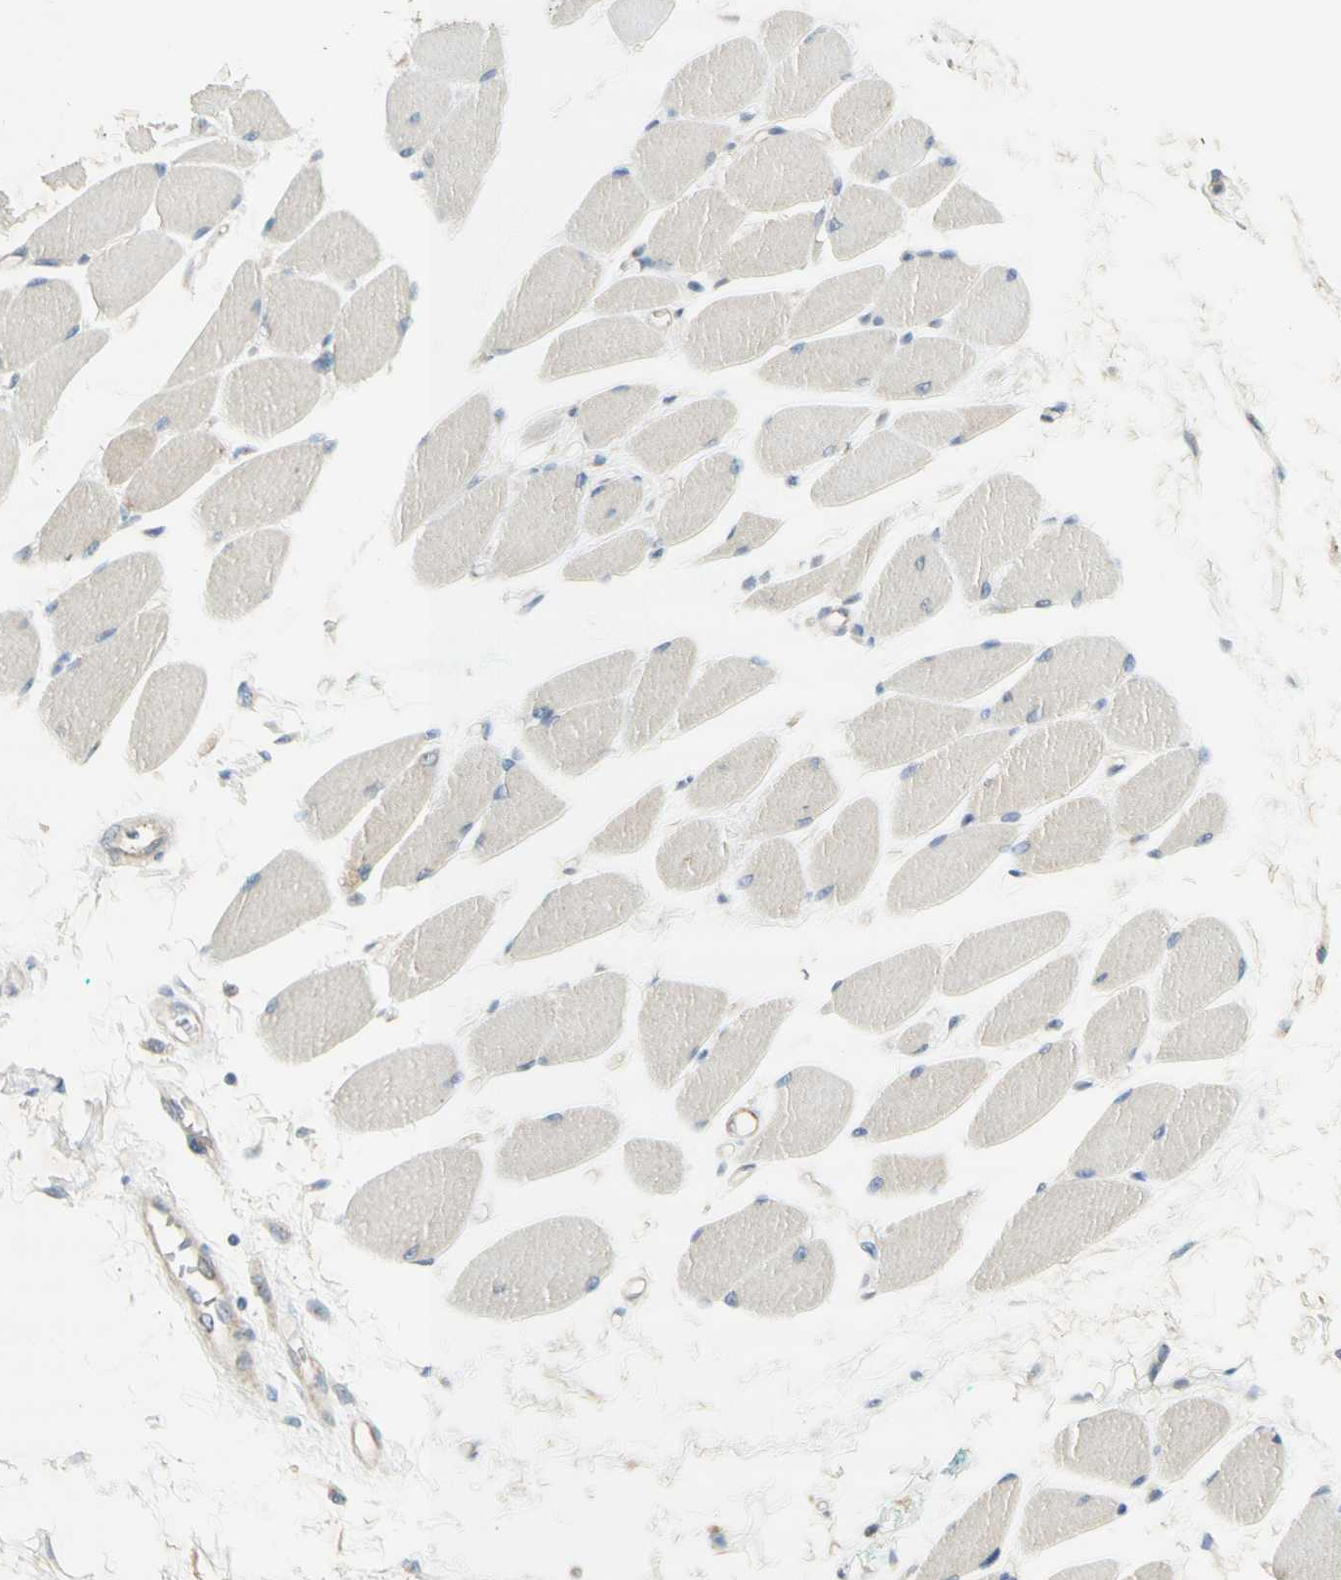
{"staining": {"intensity": "negative", "quantity": "none", "location": "none"}, "tissue": "skeletal muscle", "cell_type": "Myocytes", "image_type": "normal", "snomed": [{"axis": "morphology", "description": "Normal tissue, NOS"}, {"axis": "topography", "description": "Skeletal muscle"}, {"axis": "topography", "description": "Oral tissue"}, {"axis": "topography", "description": "Peripheral nerve tissue"}], "caption": "This is an immunohistochemistry photomicrograph of benign skeletal muscle. There is no expression in myocytes.", "gene": "DYNC1H1", "patient": {"sex": "female", "age": 84}}